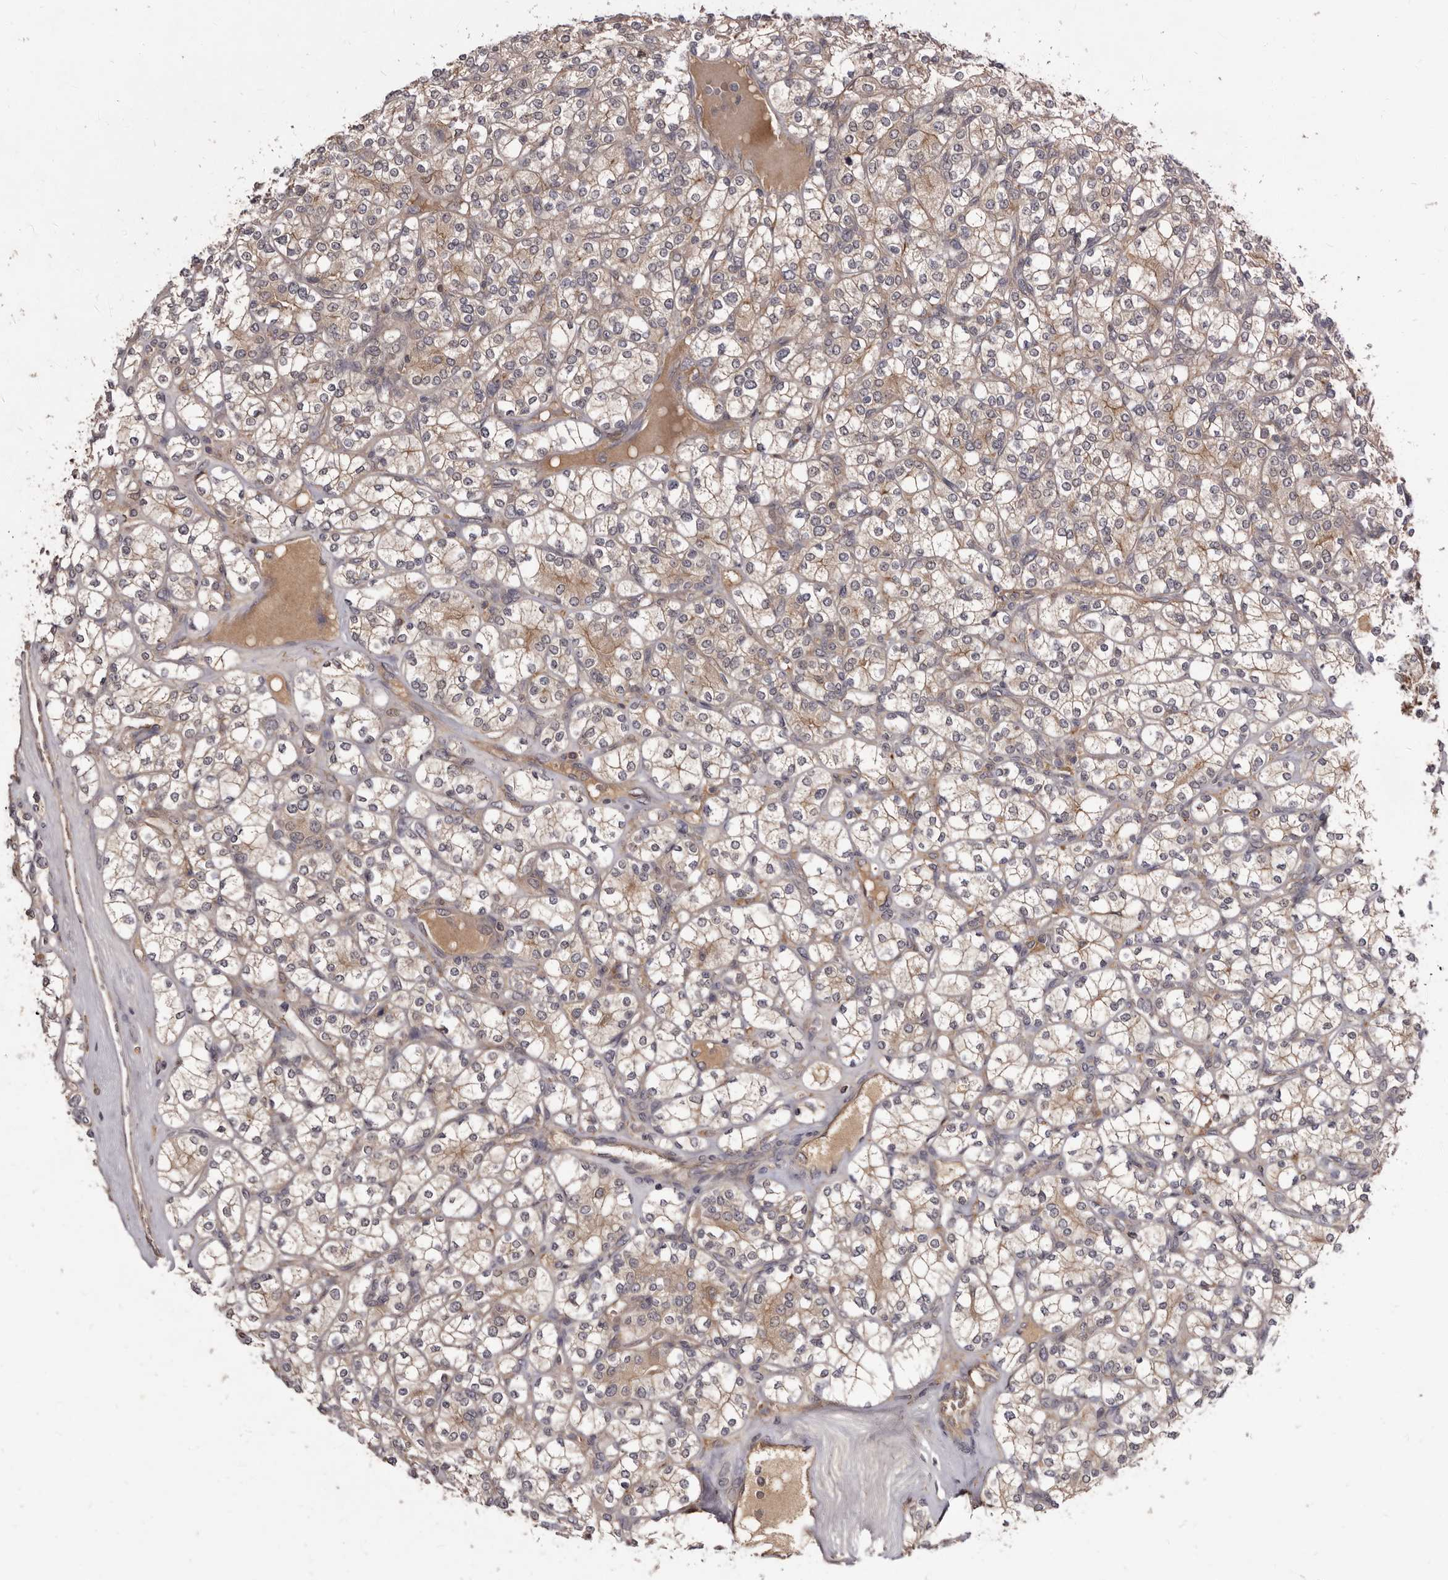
{"staining": {"intensity": "weak", "quantity": "25%-75%", "location": "cytoplasmic/membranous"}, "tissue": "renal cancer", "cell_type": "Tumor cells", "image_type": "cancer", "snomed": [{"axis": "morphology", "description": "Adenocarcinoma, NOS"}, {"axis": "topography", "description": "Kidney"}], "caption": "Brown immunohistochemical staining in adenocarcinoma (renal) demonstrates weak cytoplasmic/membranous positivity in about 25%-75% of tumor cells. Immunohistochemistry stains the protein of interest in brown and the nuclei are stained blue.", "gene": "INAVA", "patient": {"sex": "male", "age": 77}}